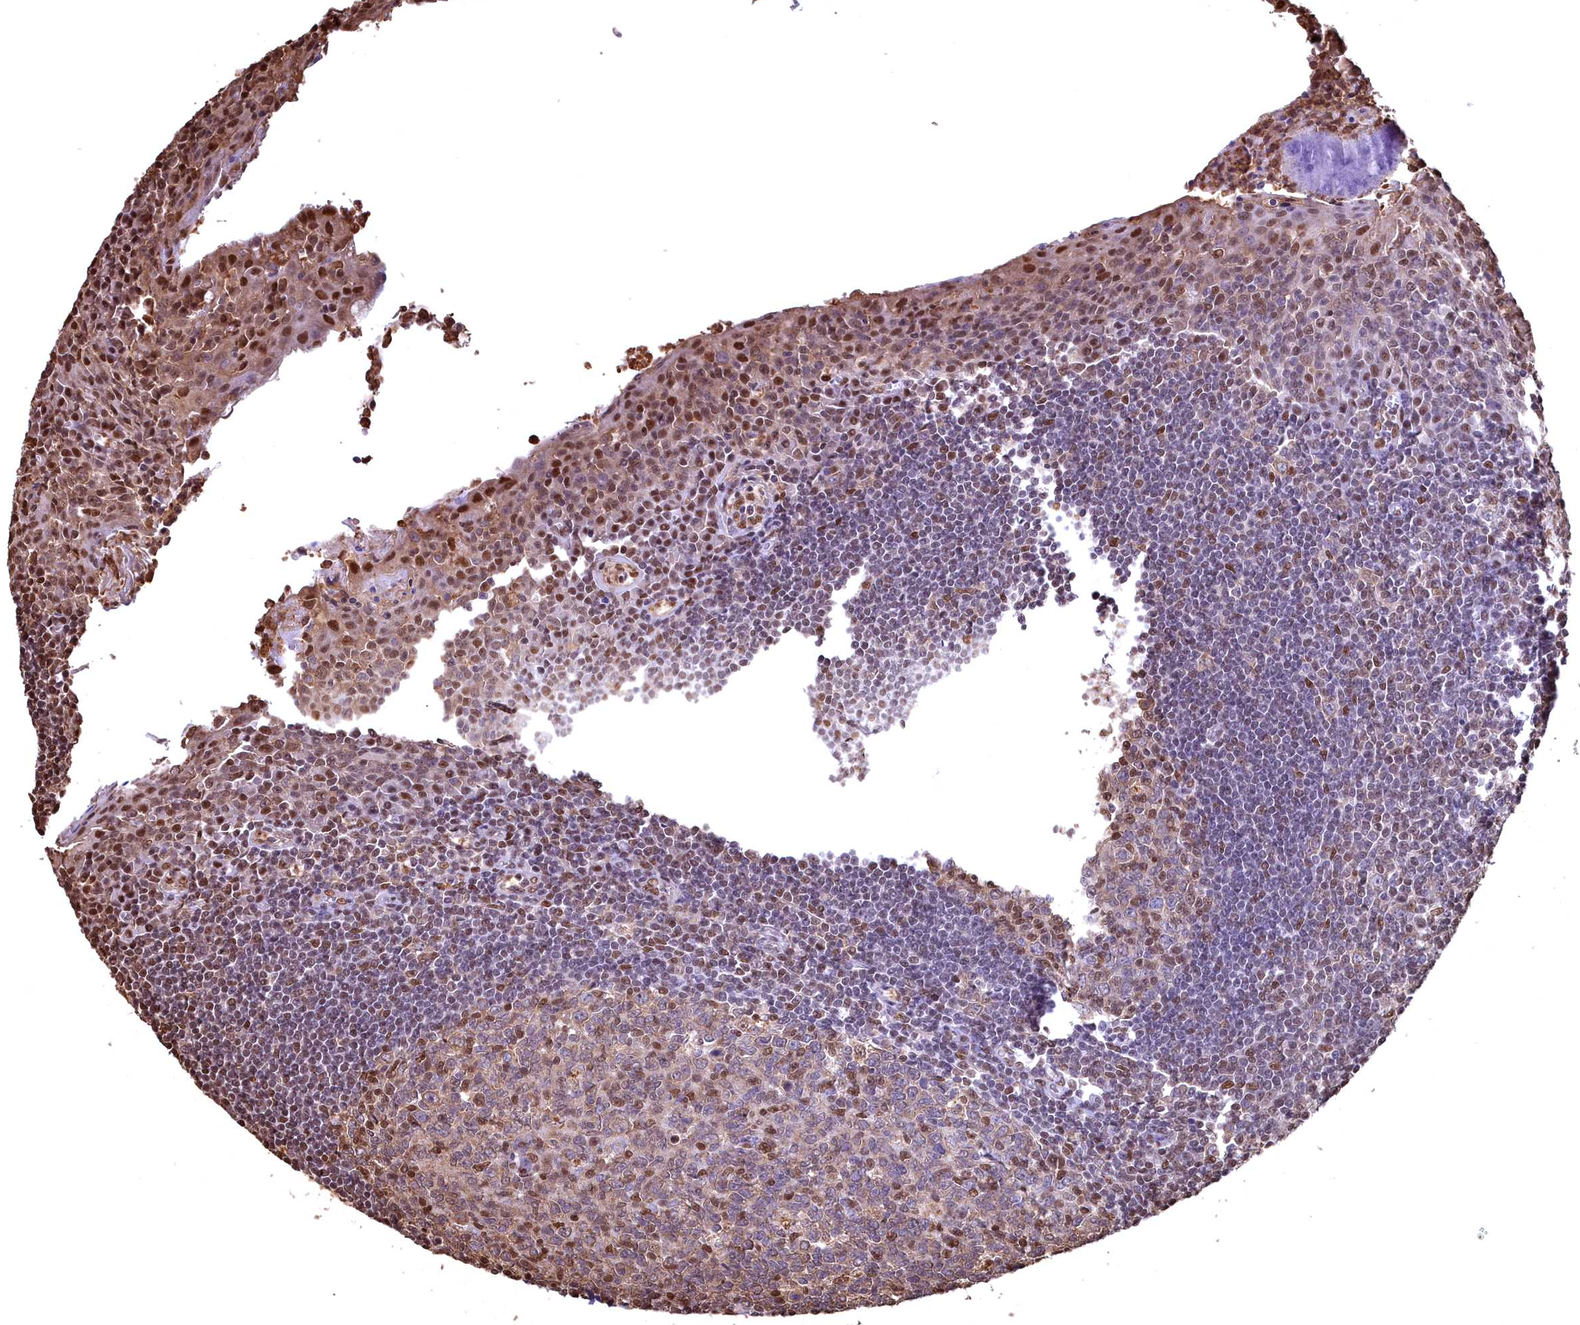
{"staining": {"intensity": "weak", "quantity": ">75%", "location": "cytoplasmic/membranous"}, "tissue": "tonsil", "cell_type": "Germinal center cells", "image_type": "normal", "snomed": [{"axis": "morphology", "description": "Normal tissue, NOS"}, {"axis": "topography", "description": "Tonsil"}], "caption": "Immunohistochemistry of benign human tonsil exhibits low levels of weak cytoplasmic/membranous positivity in about >75% of germinal center cells.", "gene": "GAPDH", "patient": {"sex": "male", "age": 27}}